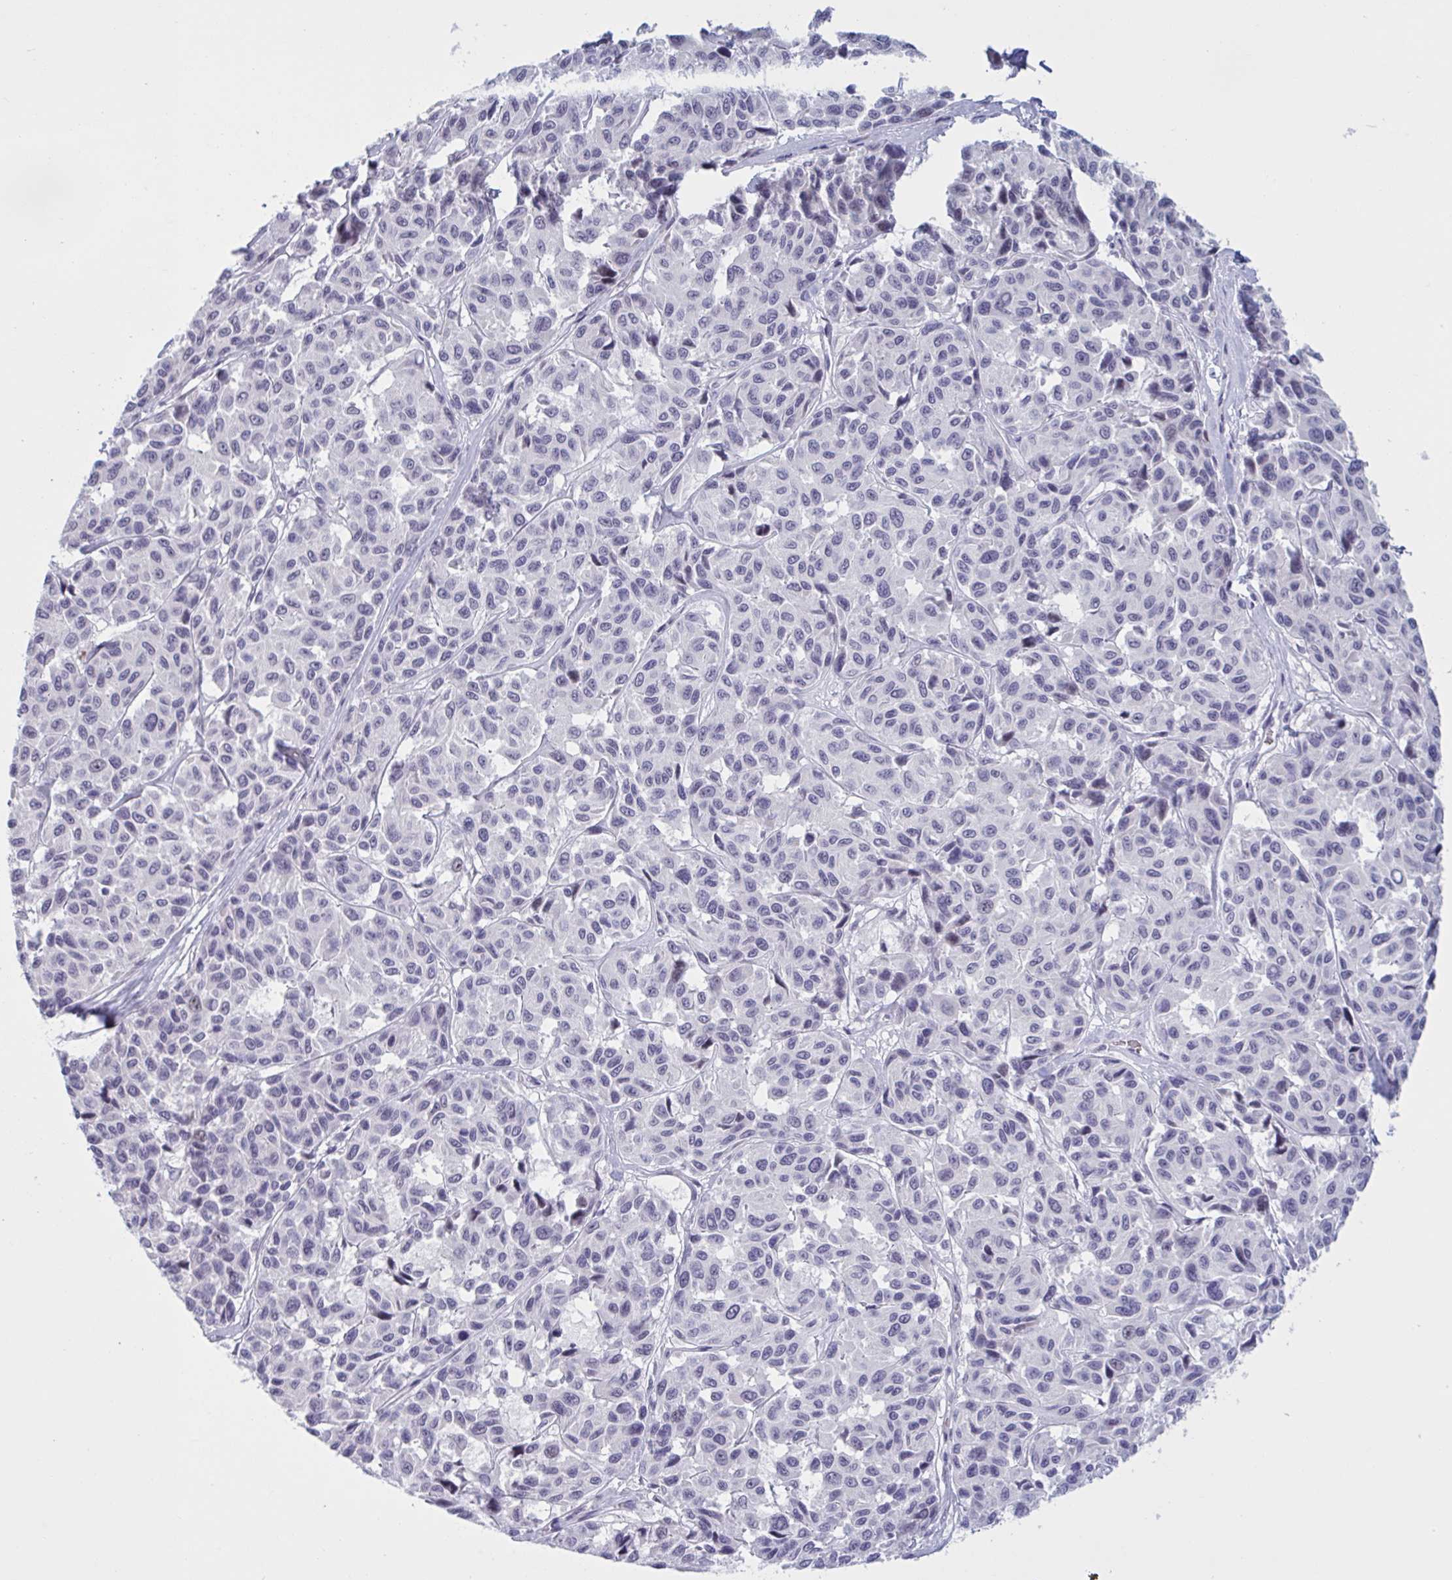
{"staining": {"intensity": "negative", "quantity": "none", "location": "none"}, "tissue": "melanoma", "cell_type": "Tumor cells", "image_type": "cancer", "snomed": [{"axis": "morphology", "description": "Malignant melanoma, NOS"}, {"axis": "topography", "description": "Skin"}], "caption": "The immunohistochemistry image has no significant positivity in tumor cells of melanoma tissue.", "gene": "HSD11B2", "patient": {"sex": "female", "age": 66}}